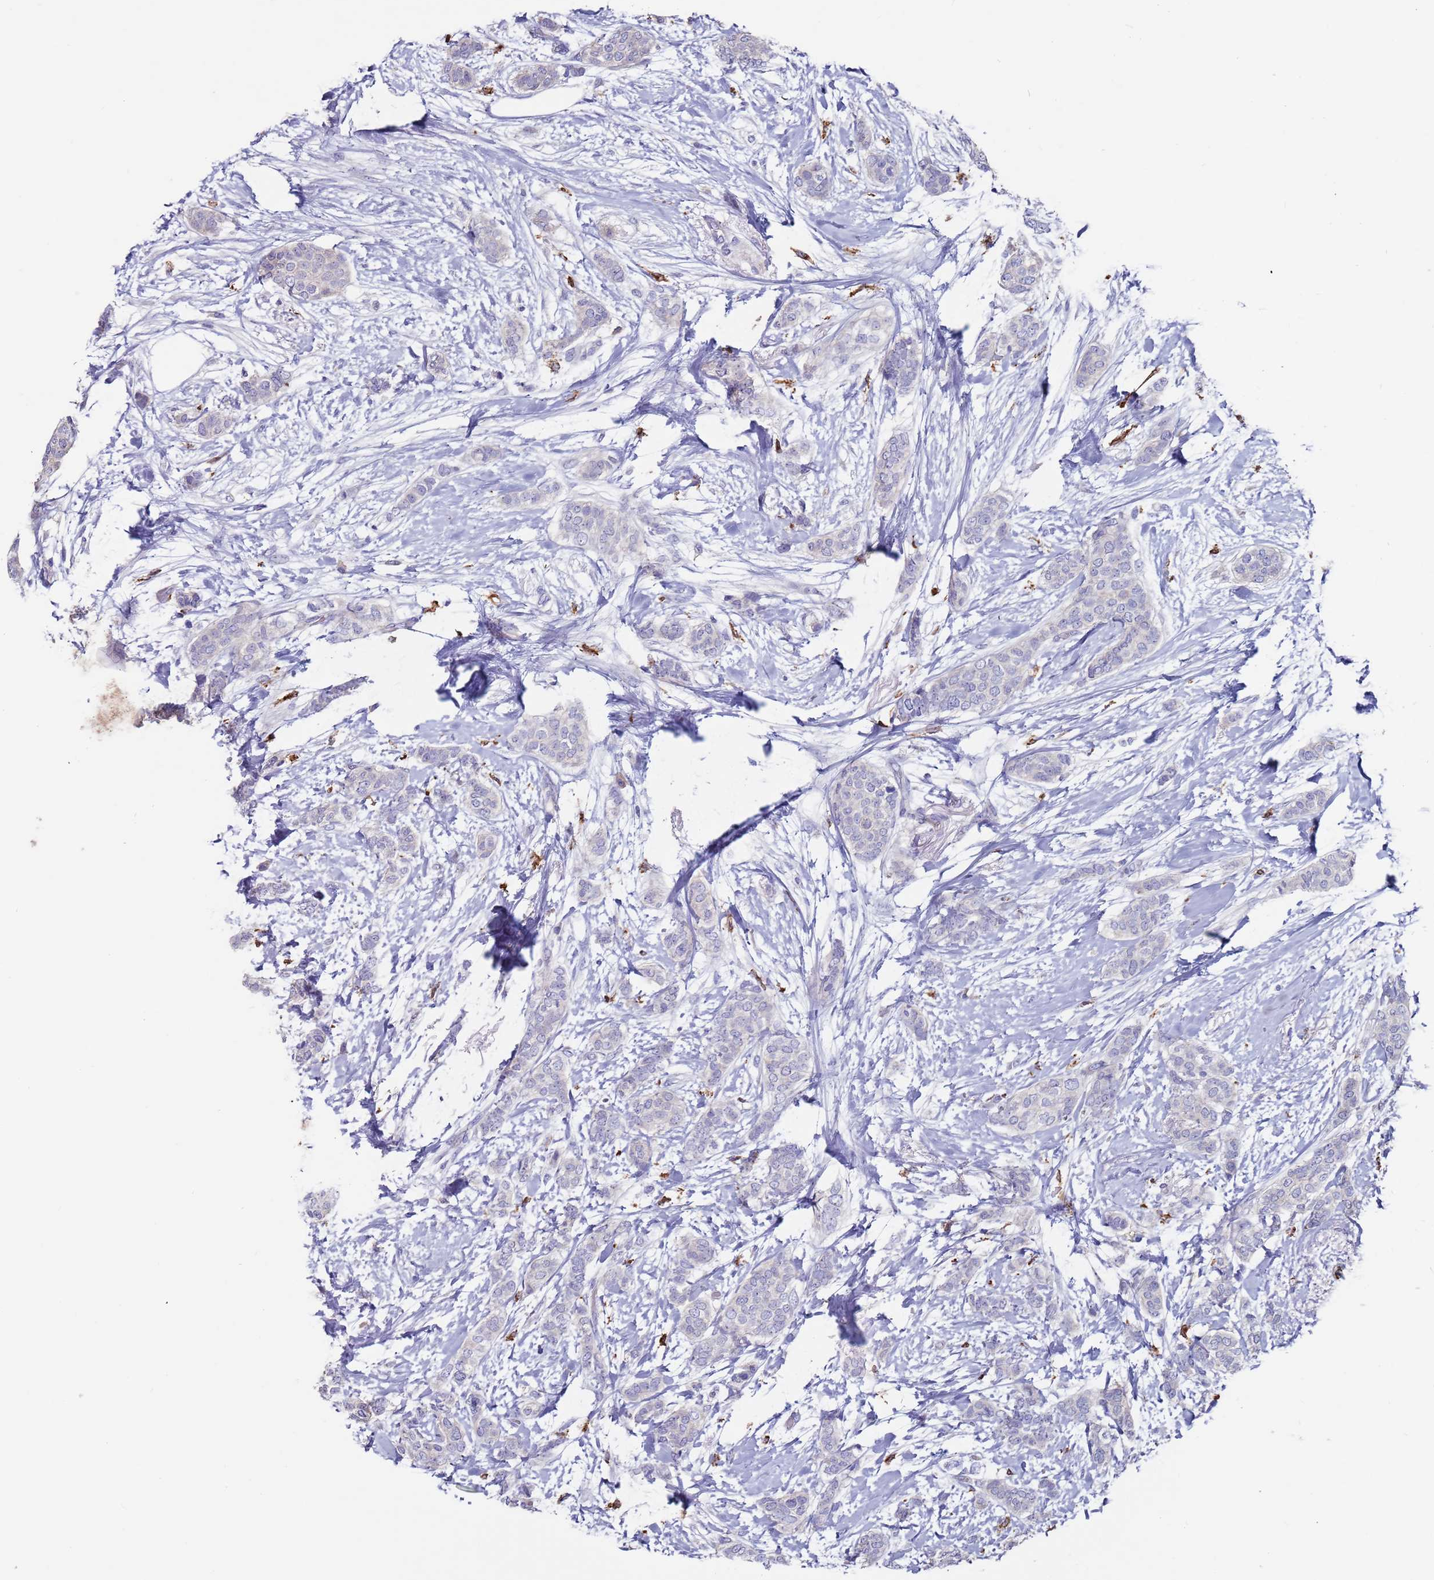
{"staining": {"intensity": "negative", "quantity": "none", "location": "none"}, "tissue": "breast cancer", "cell_type": "Tumor cells", "image_type": "cancer", "snomed": [{"axis": "morphology", "description": "Duct carcinoma"}, {"axis": "topography", "description": "Breast"}], "caption": "DAB immunohistochemical staining of breast infiltrating ductal carcinoma exhibits no significant staining in tumor cells. Brightfield microscopy of immunohistochemistry stained with DAB (brown) and hematoxylin (blue), captured at high magnification.", "gene": "GREB1L", "patient": {"sex": "female", "age": 72}}